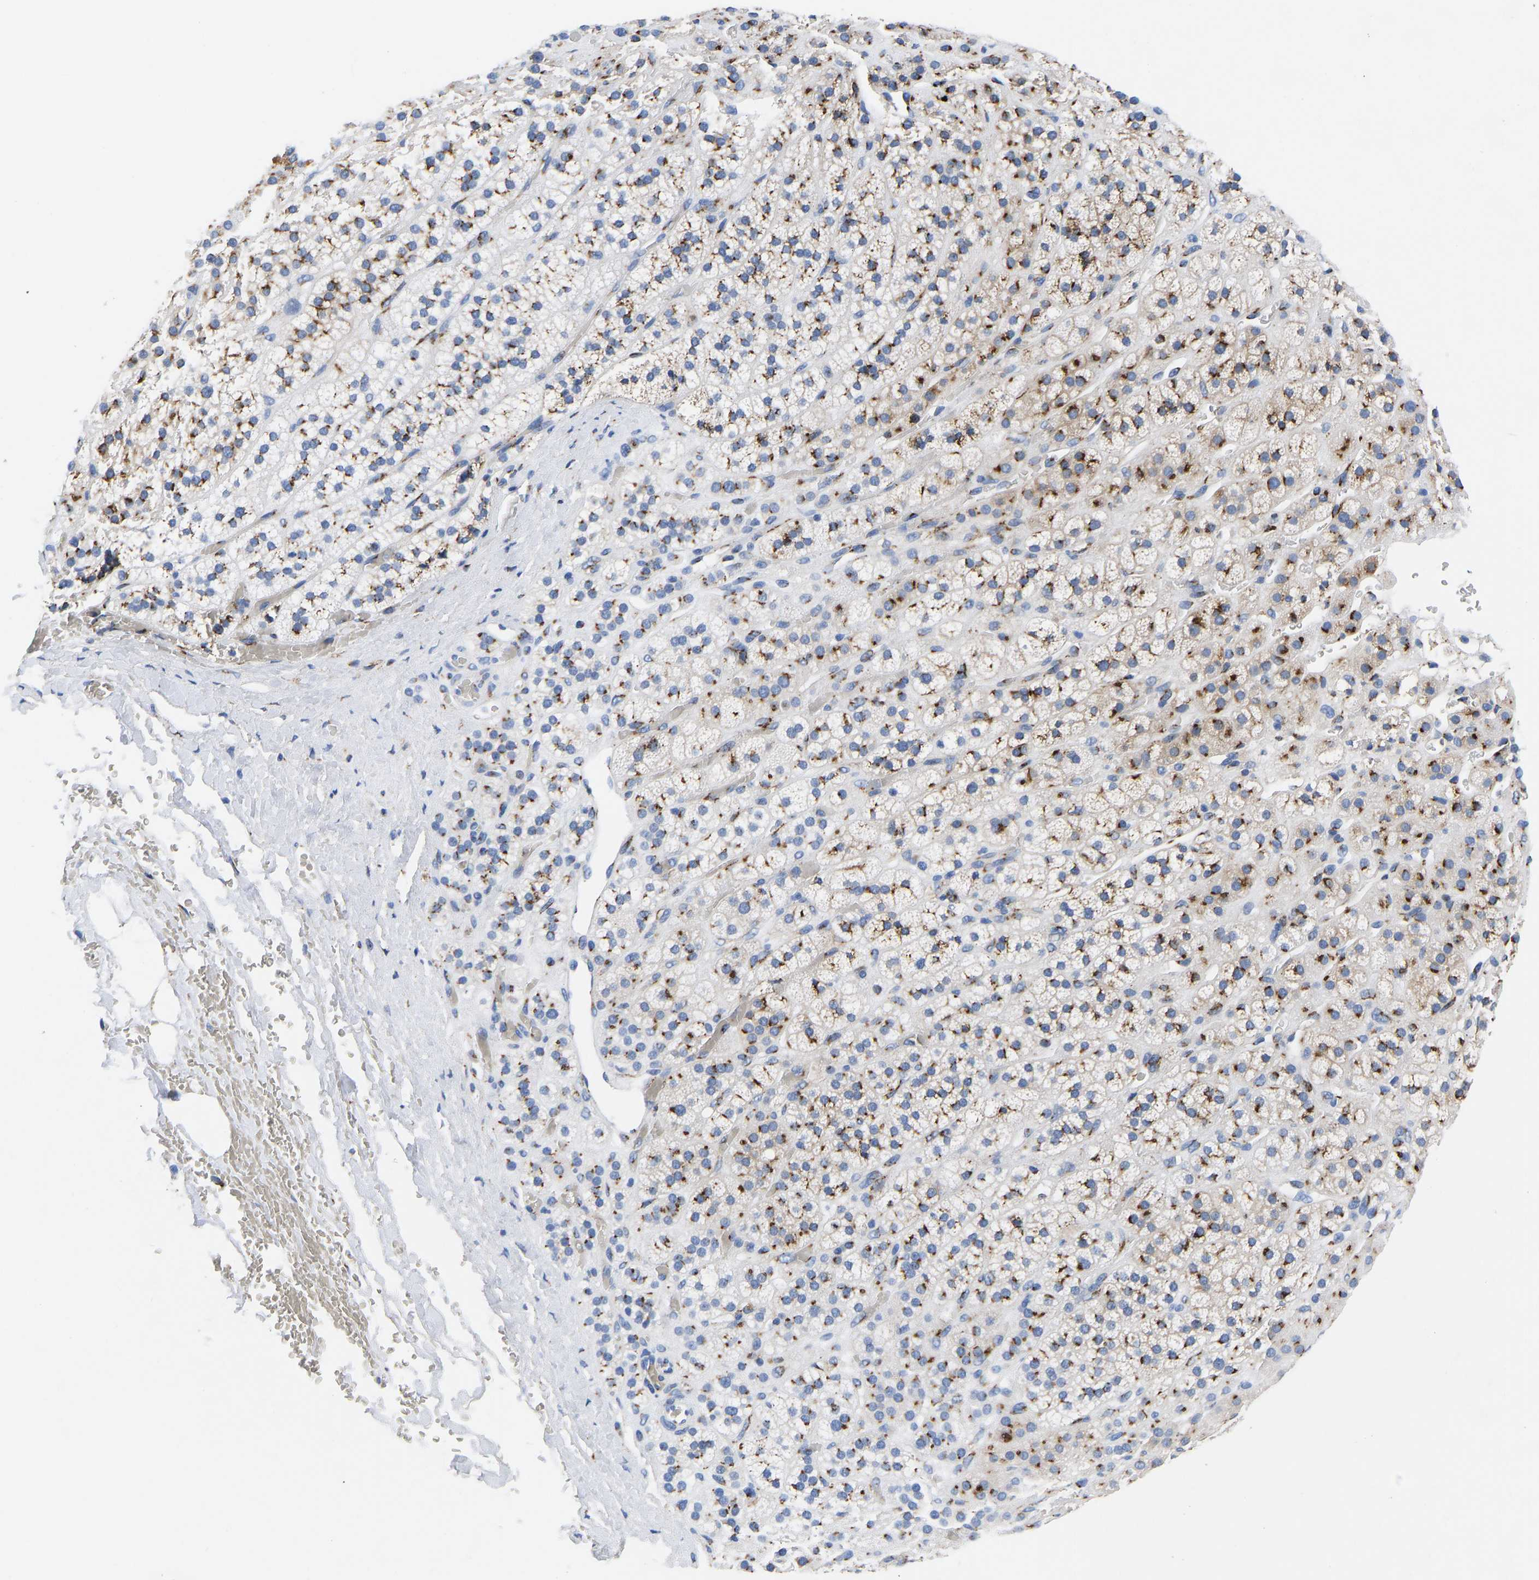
{"staining": {"intensity": "strong", "quantity": ">75%", "location": "cytoplasmic/membranous"}, "tissue": "adrenal gland", "cell_type": "Glandular cells", "image_type": "normal", "snomed": [{"axis": "morphology", "description": "Normal tissue, NOS"}, {"axis": "topography", "description": "Adrenal gland"}], "caption": "Immunohistochemical staining of benign human adrenal gland exhibits high levels of strong cytoplasmic/membranous positivity in about >75% of glandular cells.", "gene": "TMEM87A", "patient": {"sex": "male", "age": 56}}